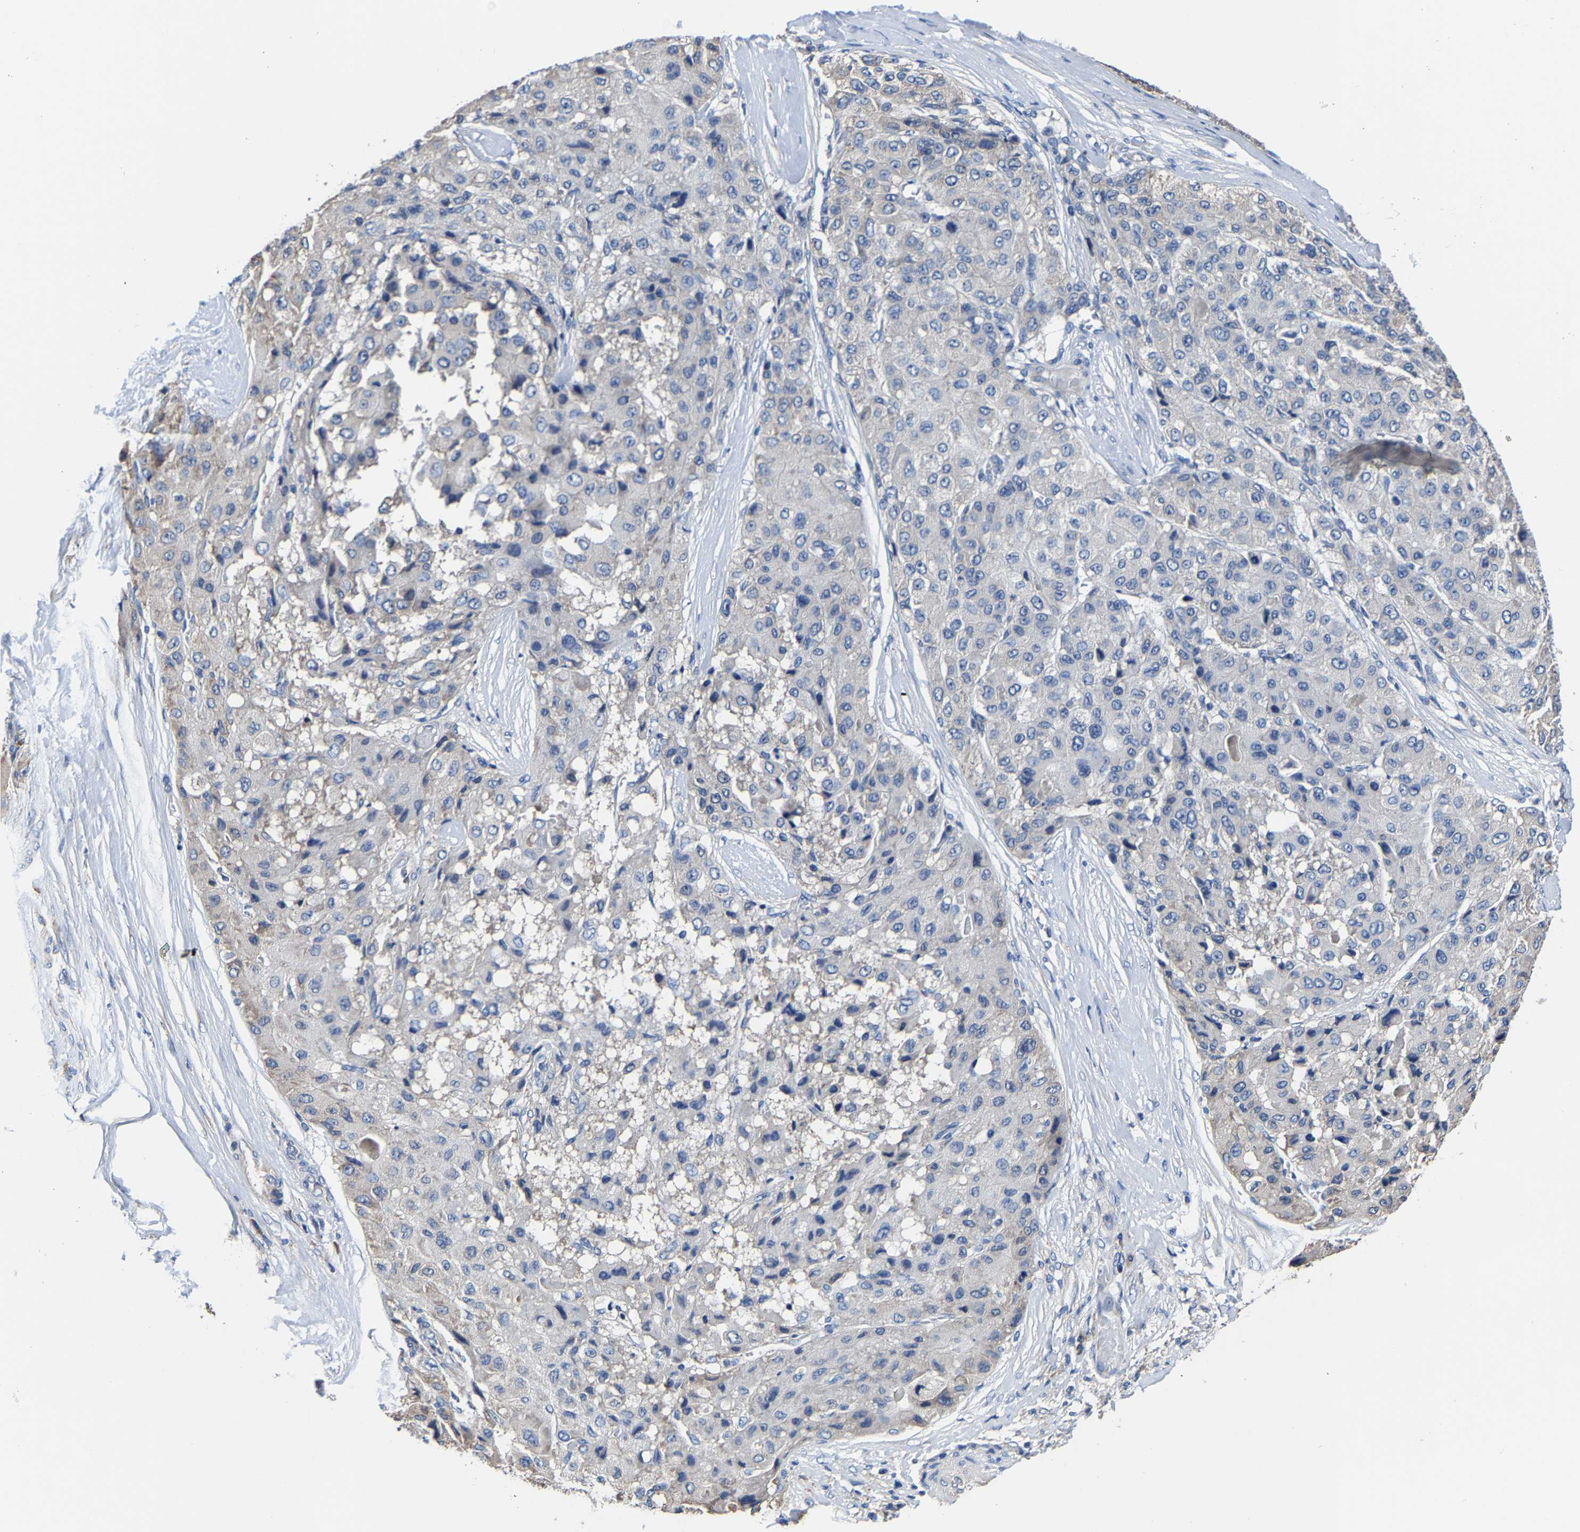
{"staining": {"intensity": "weak", "quantity": "<25%", "location": "cytoplasmic/membranous"}, "tissue": "liver cancer", "cell_type": "Tumor cells", "image_type": "cancer", "snomed": [{"axis": "morphology", "description": "Carcinoma, Hepatocellular, NOS"}, {"axis": "topography", "description": "Liver"}], "caption": "High magnification brightfield microscopy of hepatocellular carcinoma (liver) stained with DAB (brown) and counterstained with hematoxylin (blue): tumor cells show no significant staining.", "gene": "SRPK2", "patient": {"sex": "male", "age": 80}}